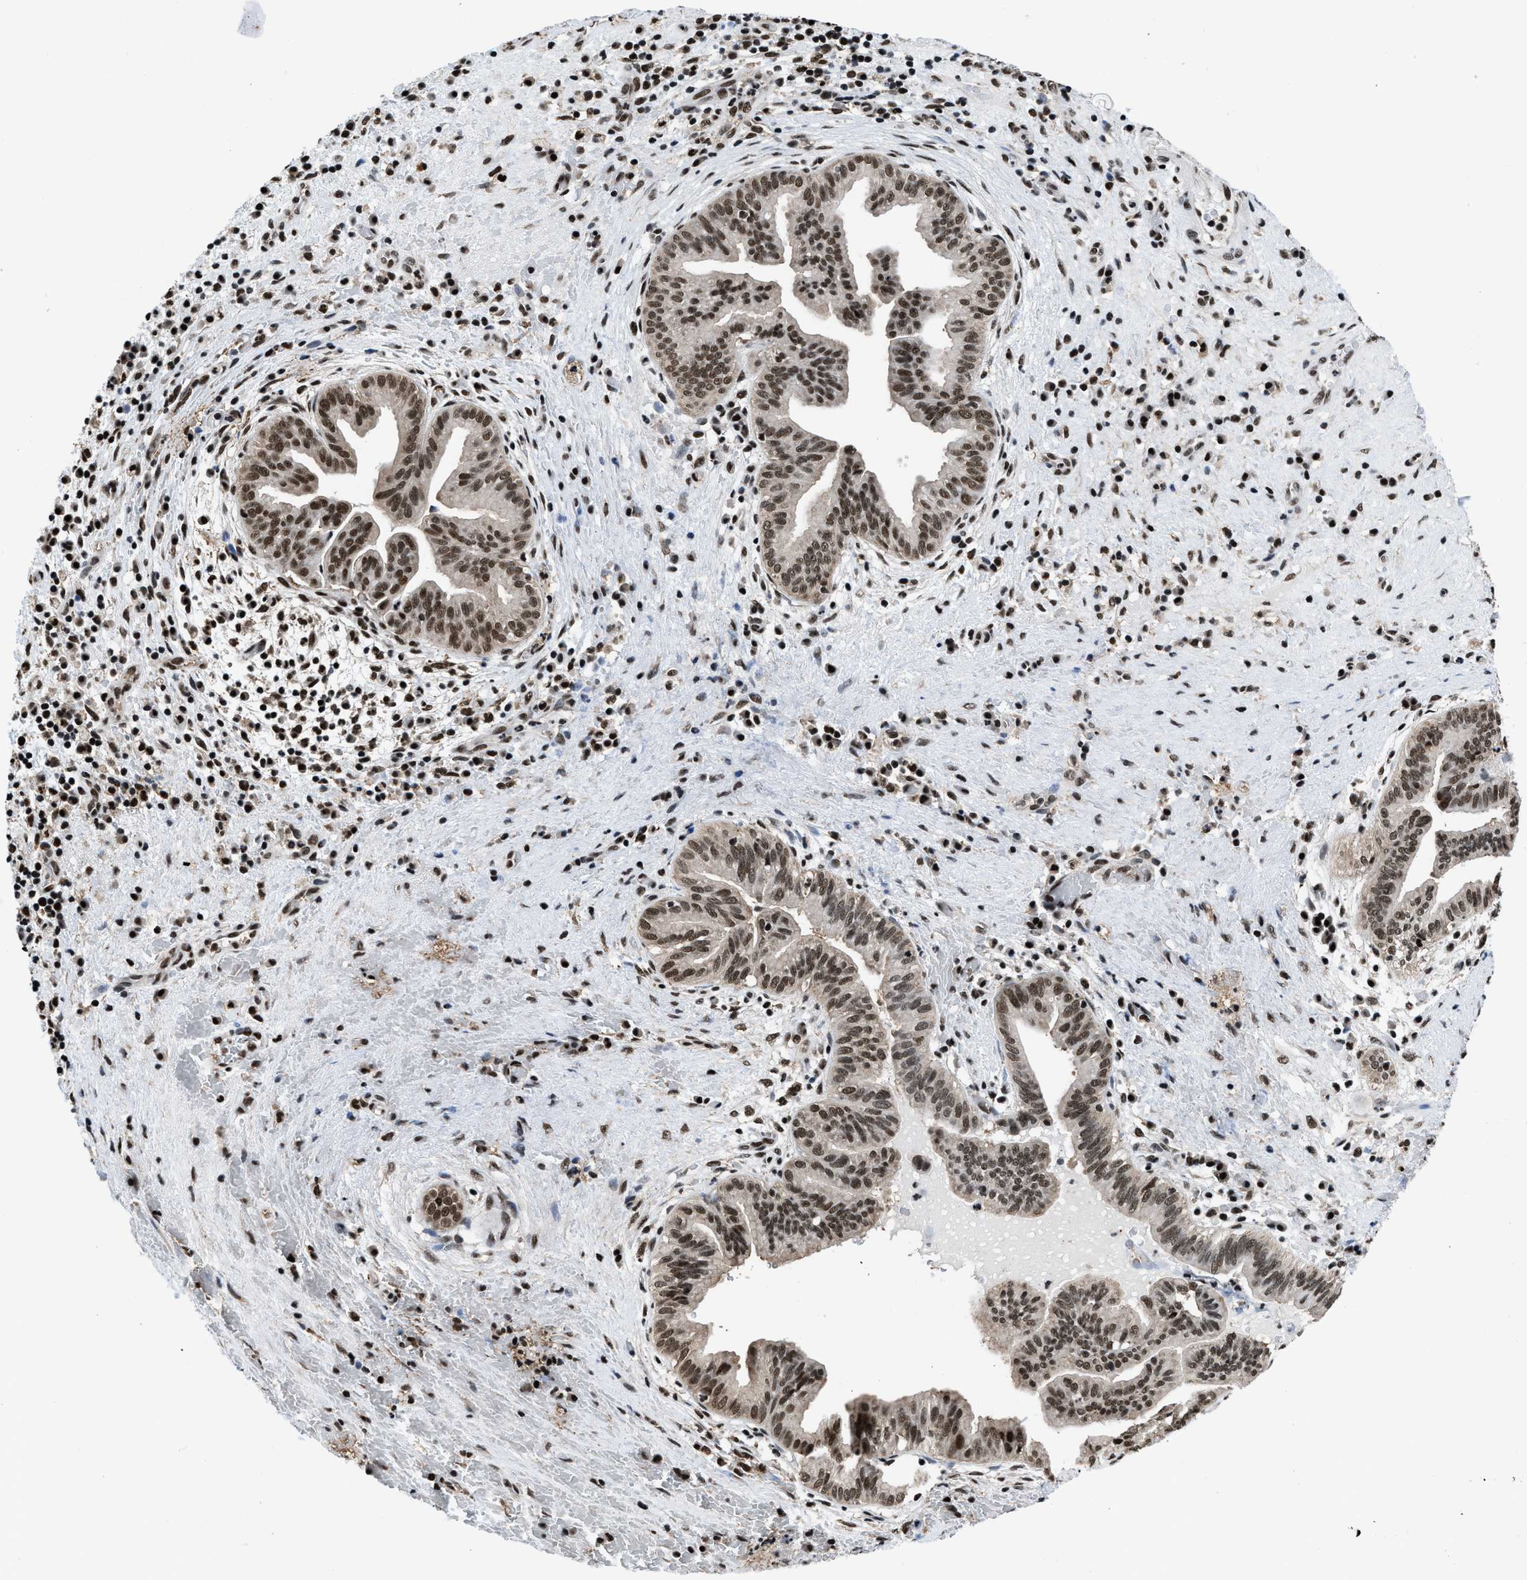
{"staining": {"intensity": "moderate", "quantity": ">75%", "location": "nuclear"}, "tissue": "liver cancer", "cell_type": "Tumor cells", "image_type": "cancer", "snomed": [{"axis": "morphology", "description": "Cholangiocarcinoma"}, {"axis": "topography", "description": "Liver"}], "caption": "High-magnification brightfield microscopy of liver cancer (cholangiocarcinoma) stained with DAB (brown) and counterstained with hematoxylin (blue). tumor cells exhibit moderate nuclear staining is seen in about>75% of cells.", "gene": "HNRNPH2", "patient": {"sex": "female", "age": 38}}